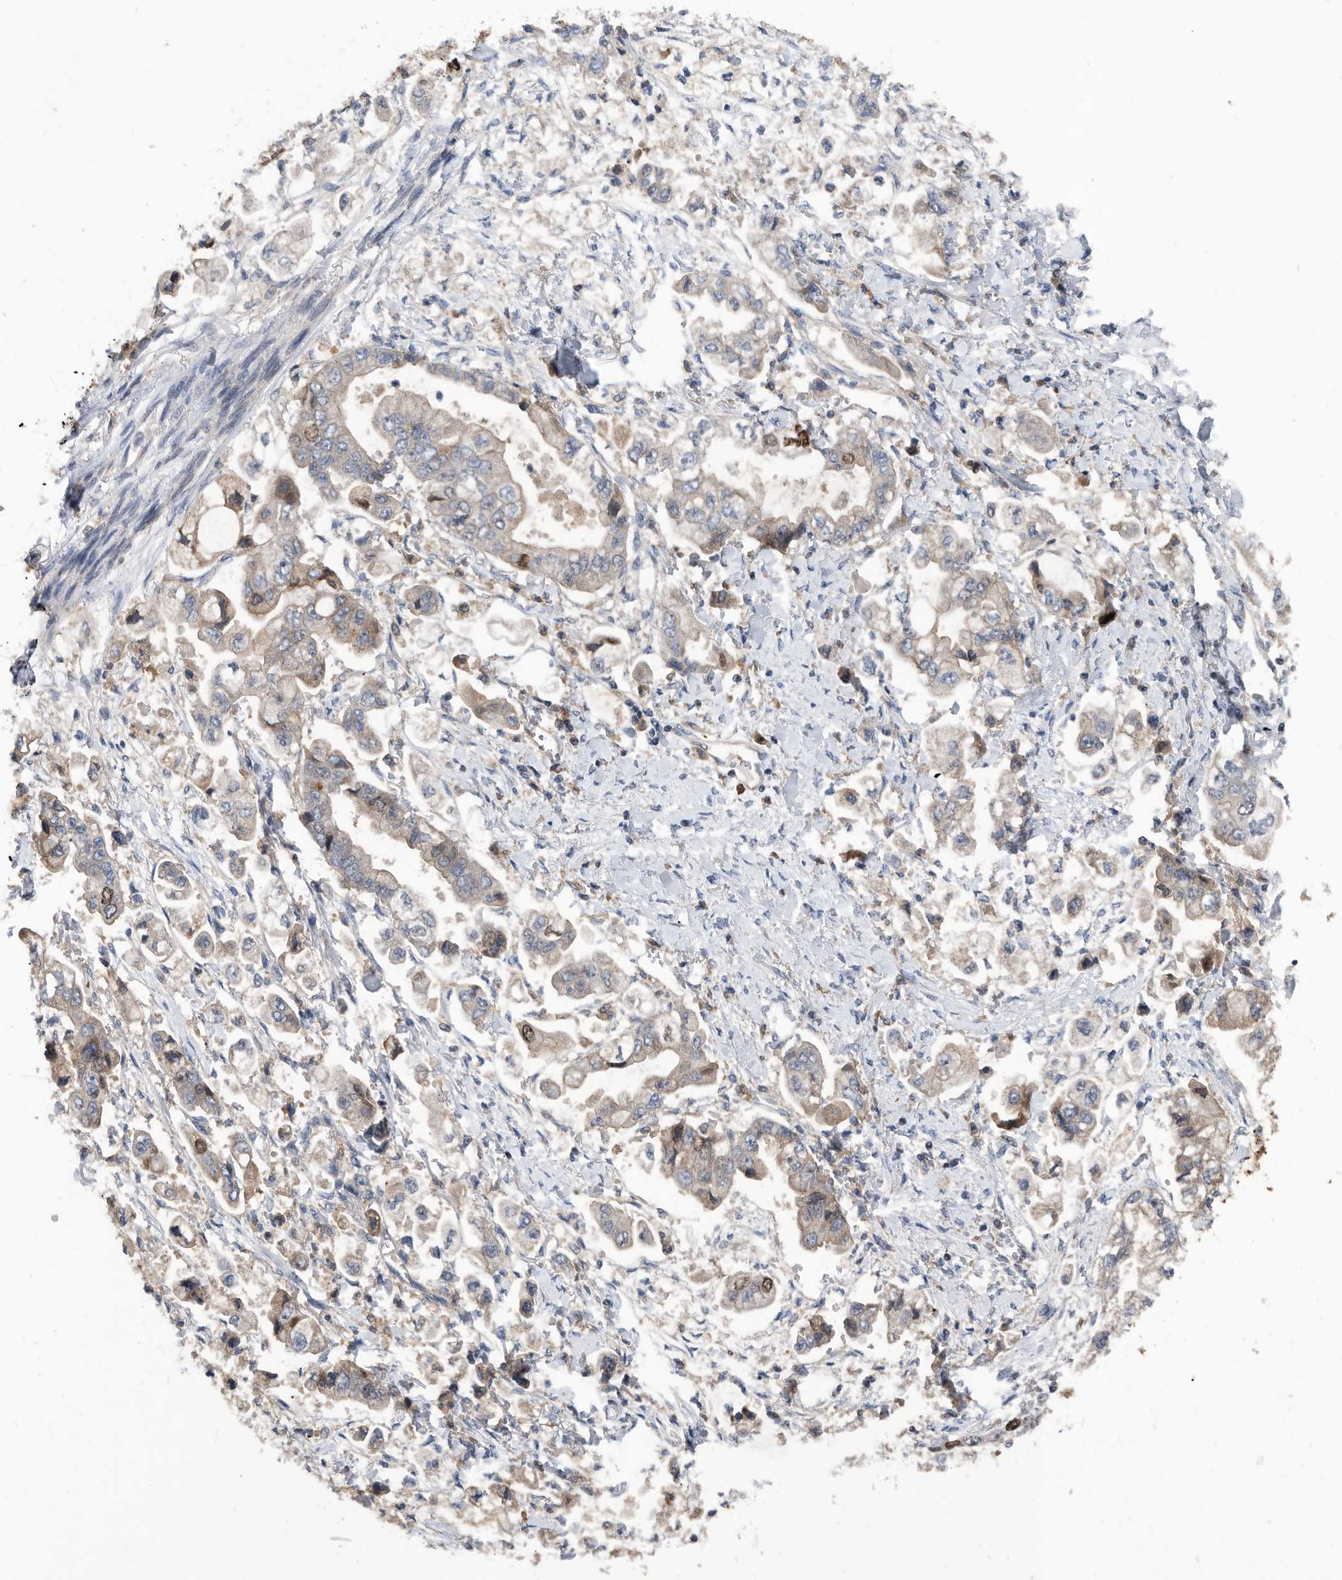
{"staining": {"intensity": "moderate", "quantity": "<25%", "location": "cytoplasmic/membranous,nuclear"}, "tissue": "stomach cancer", "cell_type": "Tumor cells", "image_type": "cancer", "snomed": [{"axis": "morphology", "description": "Adenocarcinoma, NOS"}, {"axis": "topography", "description": "Stomach"}], "caption": "A brown stain highlights moderate cytoplasmic/membranous and nuclear staining of a protein in human stomach cancer (adenocarcinoma) tumor cells. (DAB (3,3'-diaminobenzidine) = brown stain, brightfield microscopy at high magnification).", "gene": "ATAD2", "patient": {"sex": "male", "age": 62}}